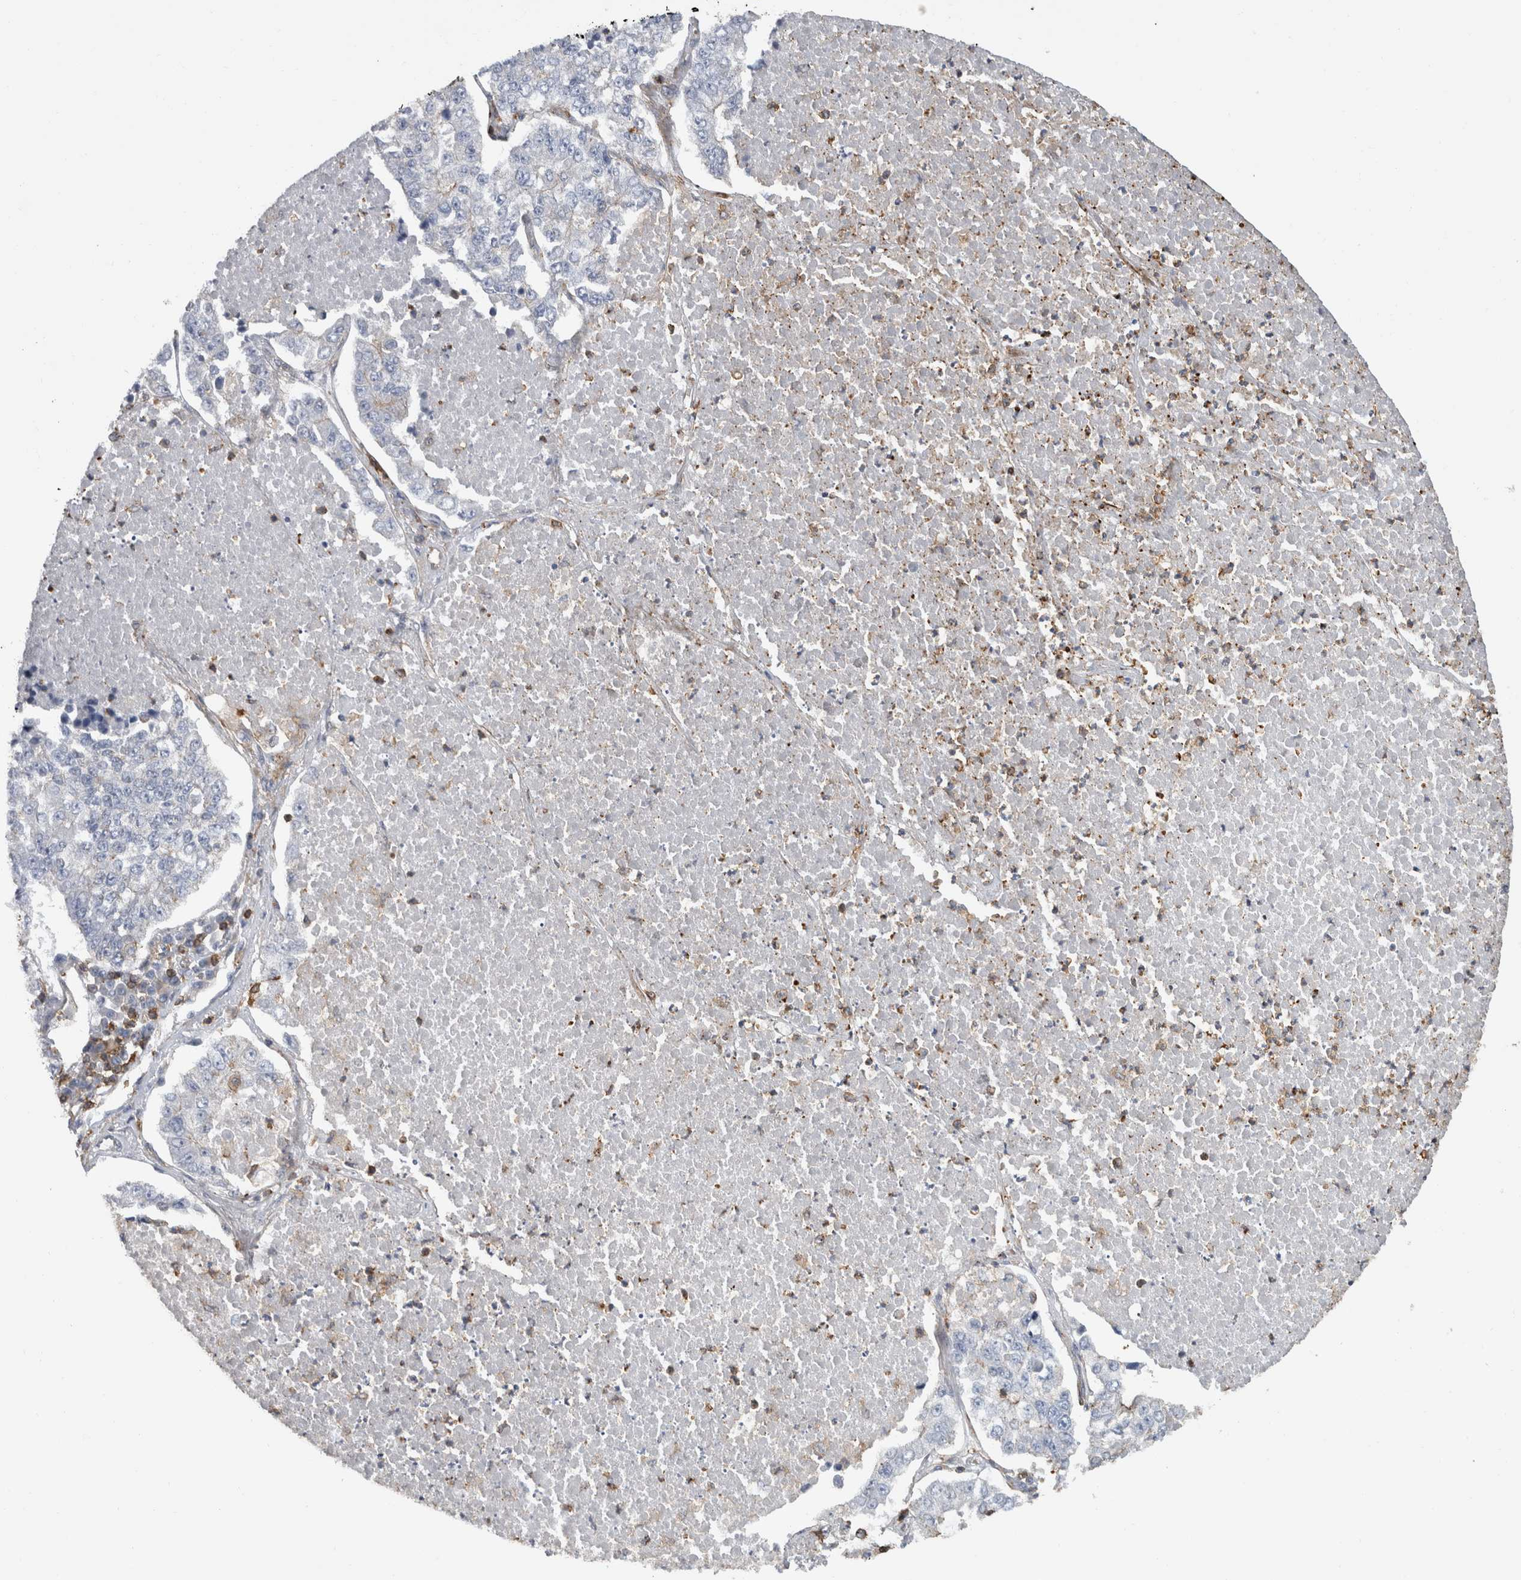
{"staining": {"intensity": "negative", "quantity": "none", "location": "none"}, "tissue": "lung cancer", "cell_type": "Tumor cells", "image_type": "cancer", "snomed": [{"axis": "morphology", "description": "Adenocarcinoma, NOS"}, {"axis": "topography", "description": "Lung"}], "caption": "Lung cancer was stained to show a protein in brown. There is no significant positivity in tumor cells. (Brightfield microscopy of DAB (3,3'-diaminobenzidine) immunohistochemistry at high magnification).", "gene": "GPER1", "patient": {"sex": "male", "age": 49}}